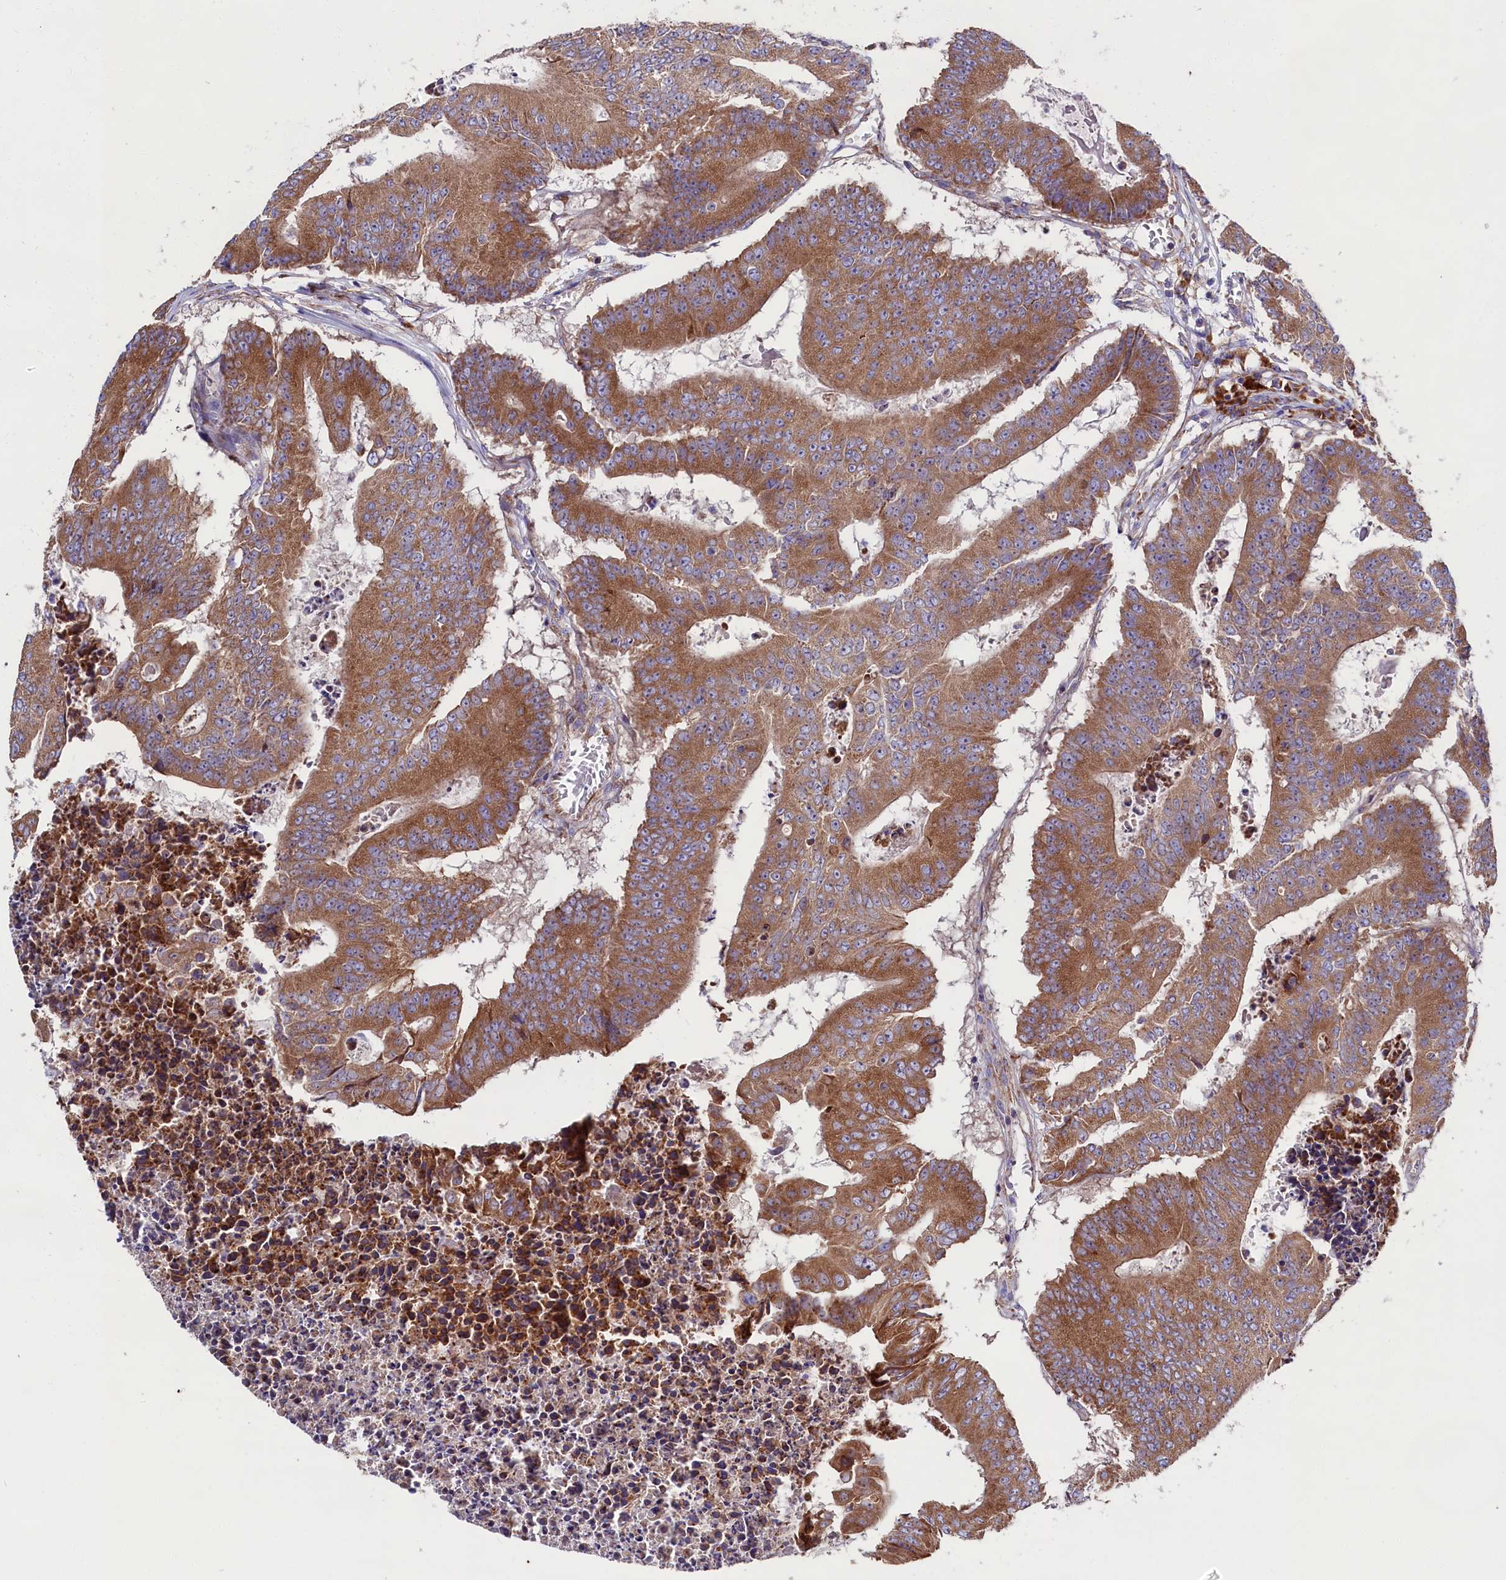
{"staining": {"intensity": "moderate", "quantity": ">75%", "location": "cytoplasmic/membranous"}, "tissue": "colorectal cancer", "cell_type": "Tumor cells", "image_type": "cancer", "snomed": [{"axis": "morphology", "description": "Adenocarcinoma, NOS"}, {"axis": "topography", "description": "Colon"}], "caption": "An image showing moderate cytoplasmic/membranous positivity in approximately >75% of tumor cells in colorectal adenocarcinoma, as visualized by brown immunohistochemical staining.", "gene": "ZSWIM1", "patient": {"sex": "male", "age": 87}}